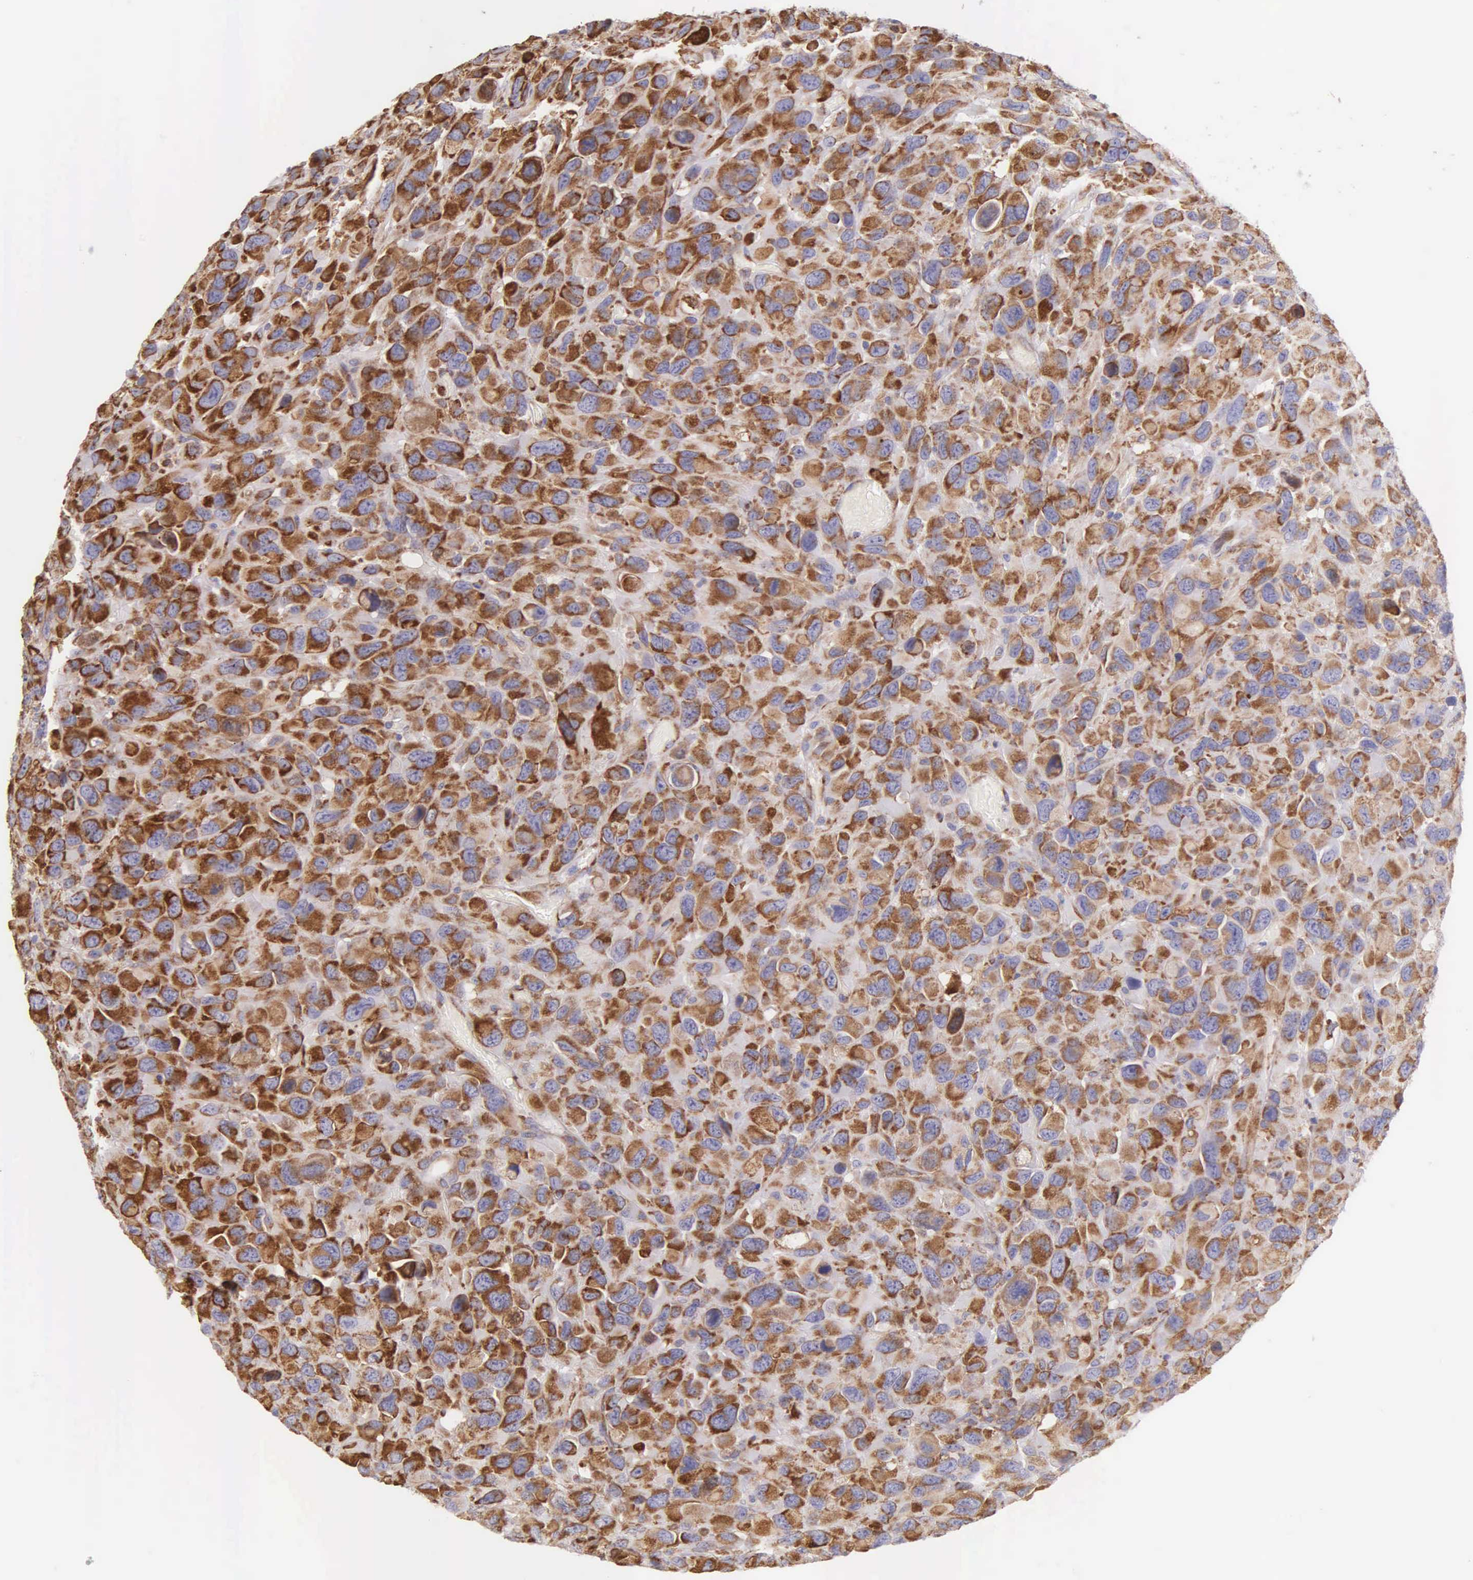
{"staining": {"intensity": "strong", "quantity": ">75%", "location": "cytoplasmic/membranous"}, "tissue": "renal cancer", "cell_type": "Tumor cells", "image_type": "cancer", "snomed": [{"axis": "morphology", "description": "Adenocarcinoma, NOS"}, {"axis": "topography", "description": "Kidney"}], "caption": "Immunohistochemical staining of adenocarcinoma (renal) displays high levels of strong cytoplasmic/membranous staining in approximately >75% of tumor cells. (Brightfield microscopy of DAB IHC at high magnification).", "gene": "CKAP4", "patient": {"sex": "male", "age": 79}}